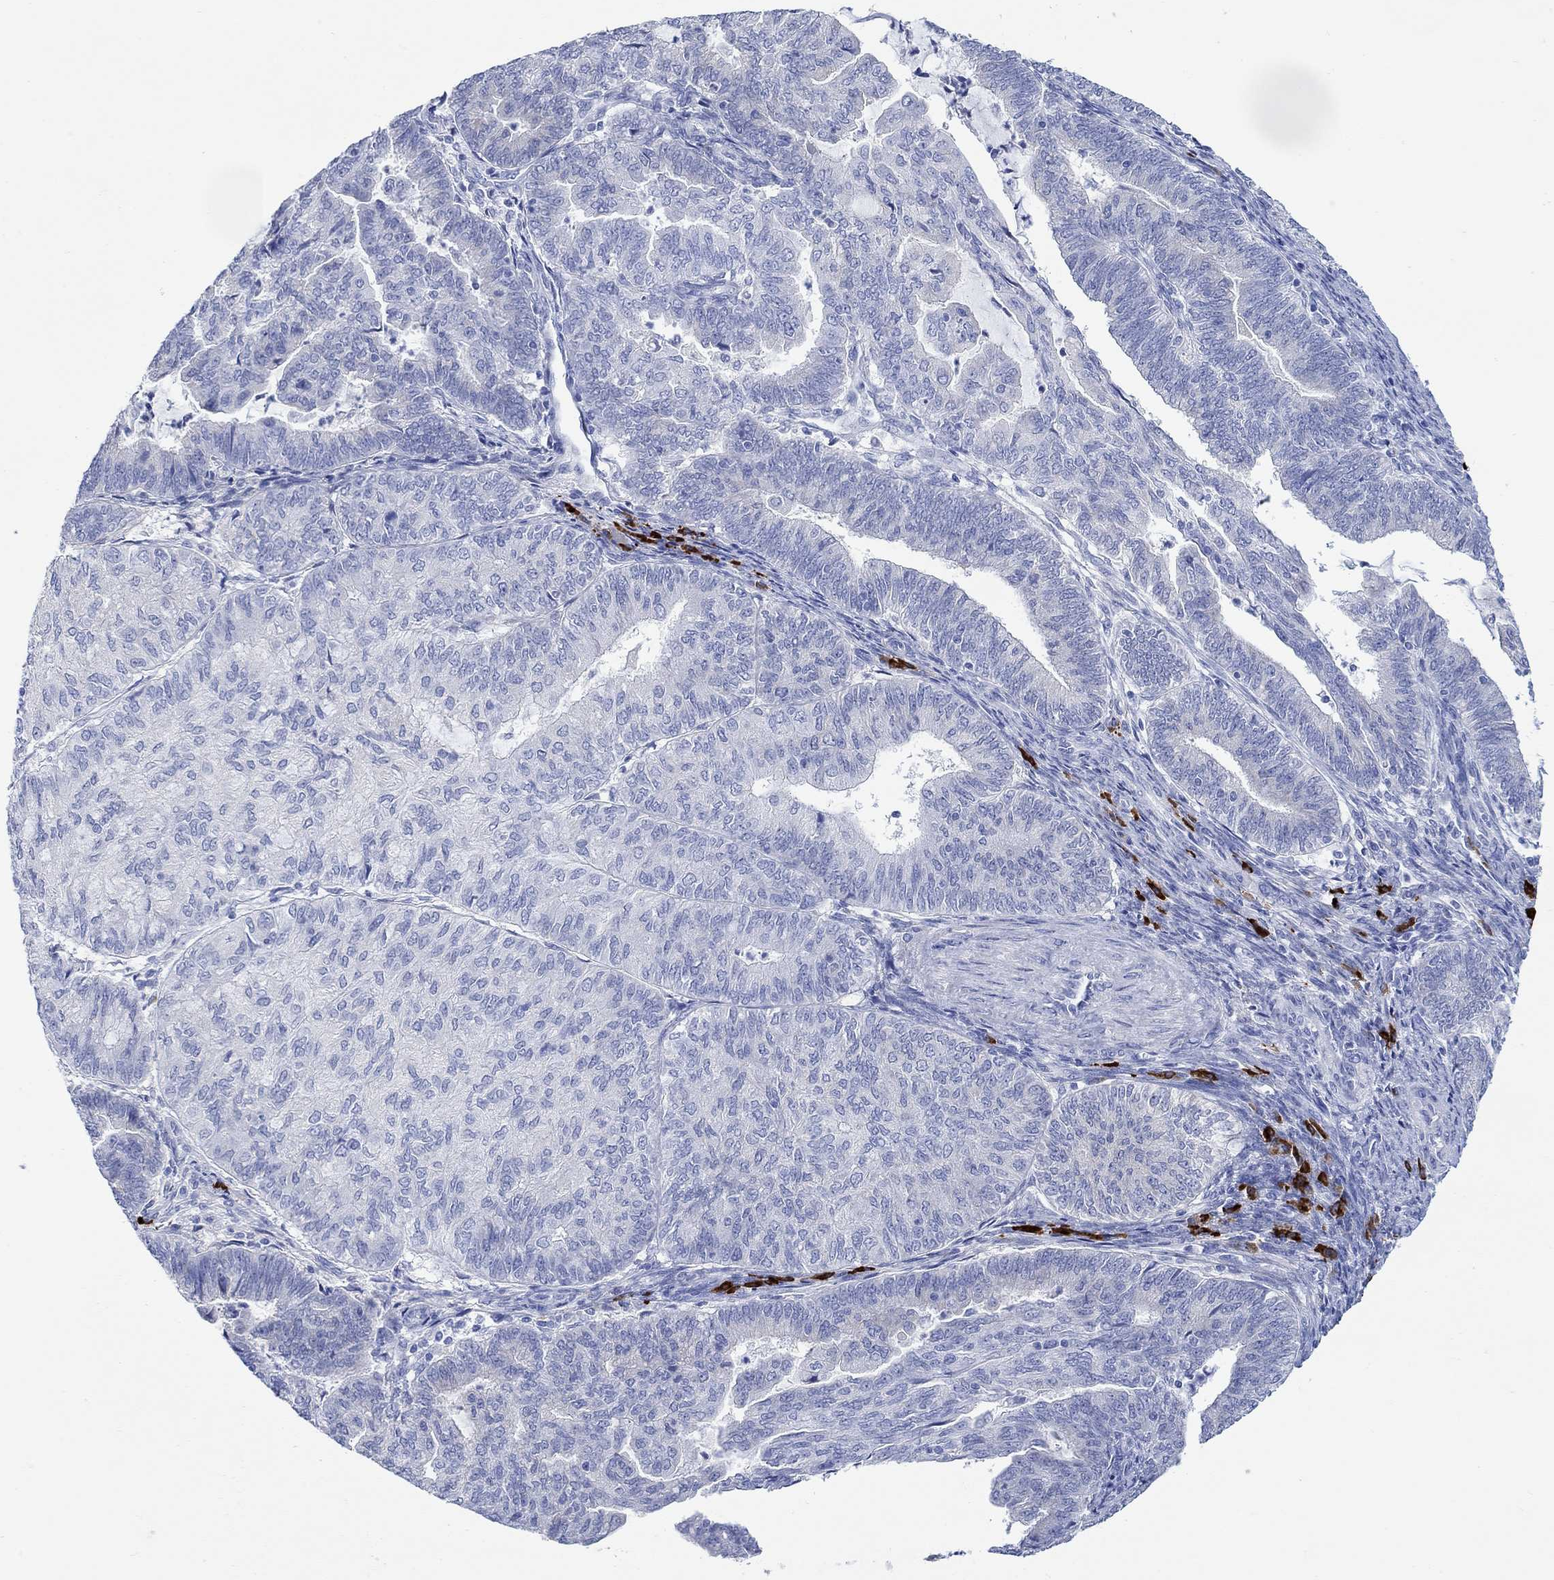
{"staining": {"intensity": "negative", "quantity": "none", "location": "none"}, "tissue": "endometrial cancer", "cell_type": "Tumor cells", "image_type": "cancer", "snomed": [{"axis": "morphology", "description": "Adenocarcinoma, NOS"}, {"axis": "topography", "description": "Endometrium"}], "caption": "There is no significant expression in tumor cells of endometrial cancer. Nuclei are stained in blue.", "gene": "P2RY6", "patient": {"sex": "female", "age": 82}}